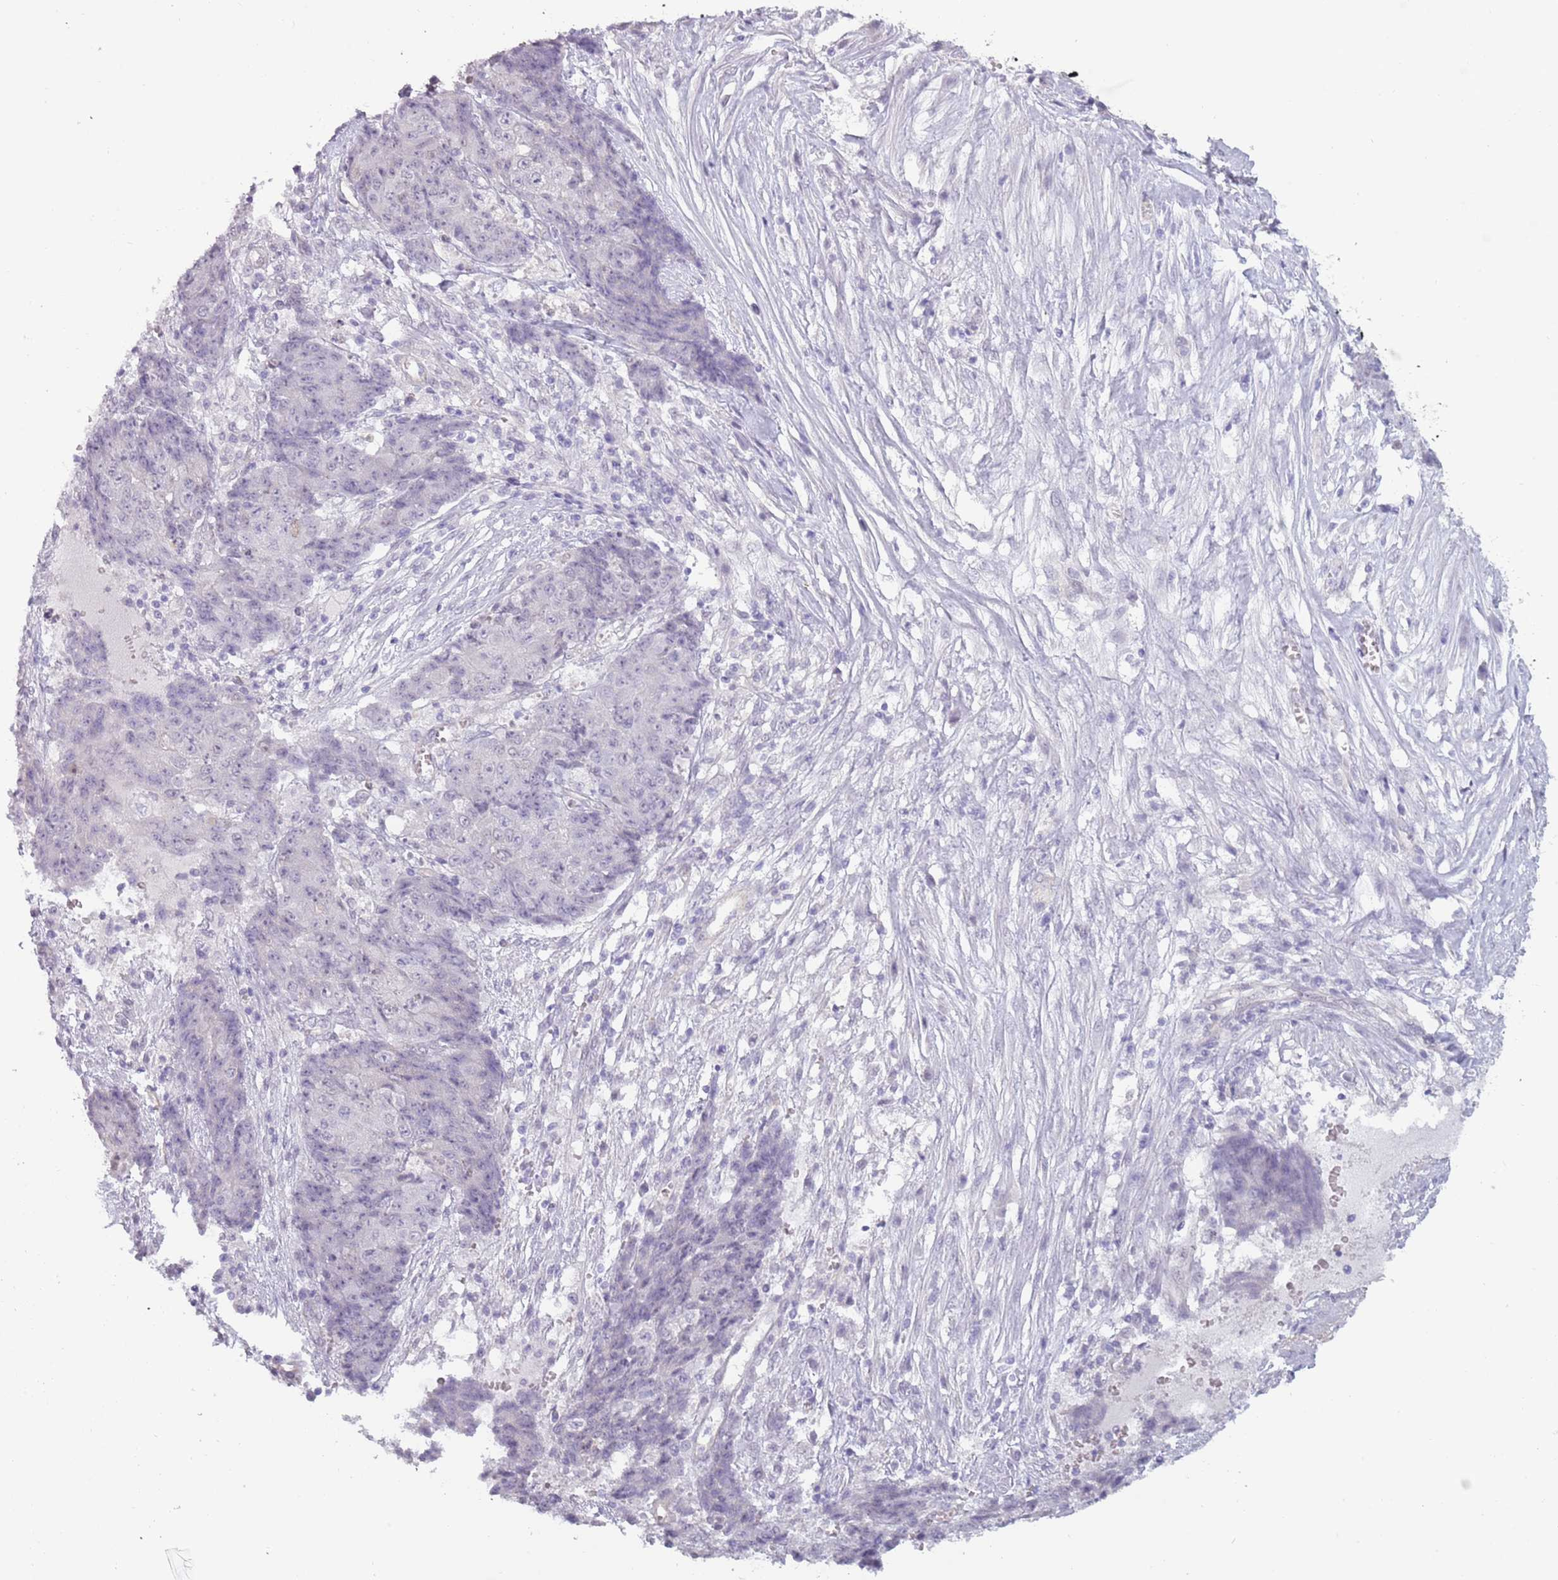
{"staining": {"intensity": "negative", "quantity": "none", "location": "none"}, "tissue": "ovarian cancer", "cell_type": "Tumor cells", "image_type": "cancer", "snomed": [{"axis": "morphology", "description": "Carcinoma, endometroid"}, {"axis": "topography", "description": "Ovary"}], "caption": "A photomicrograph of human ovarian endometroid carcinoma is negative for staining in tumor cells.", "gene": "RFX2", "patient": {"sex": "female", "age": 42}}